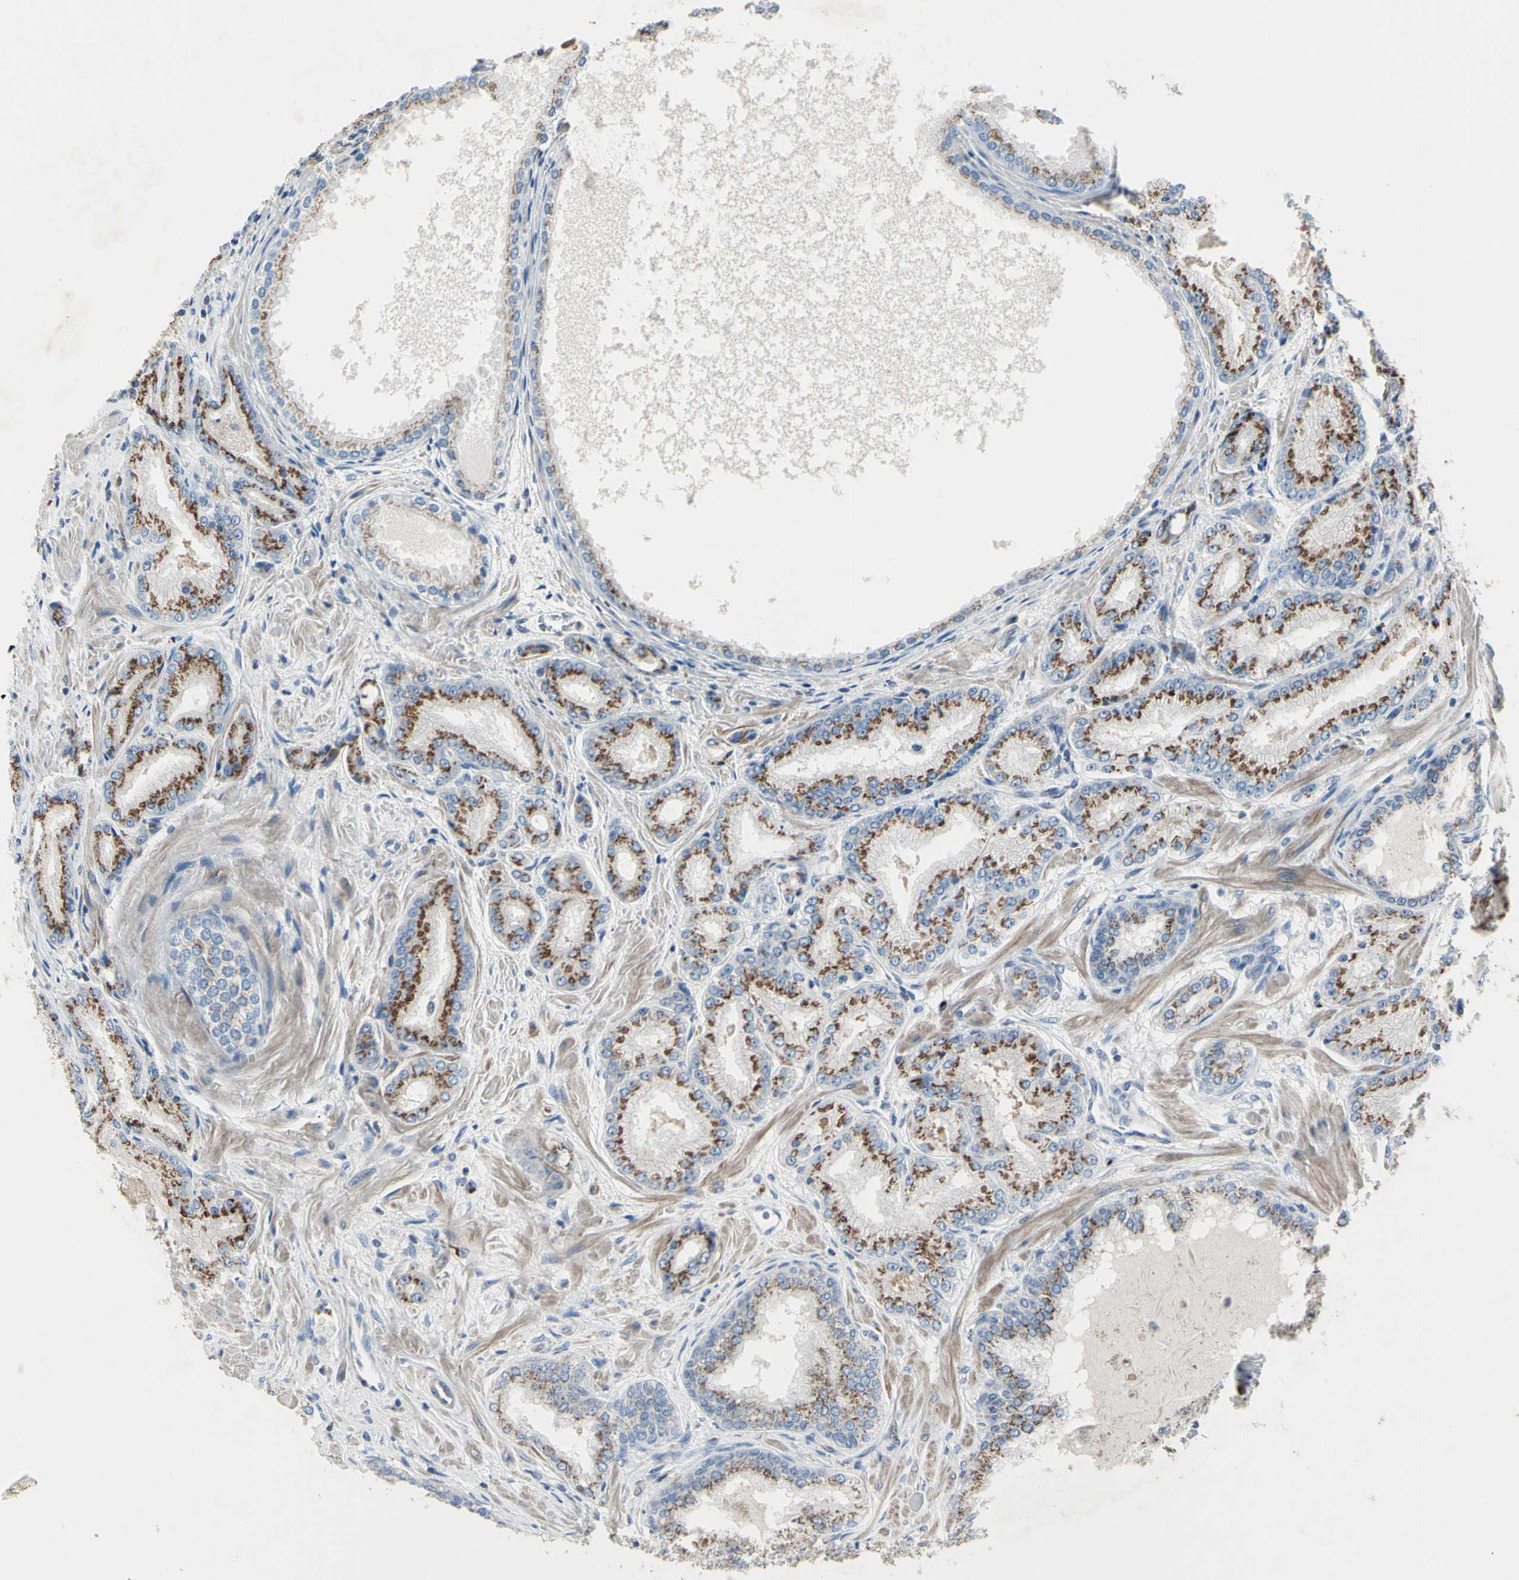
{"staining": {"intensity": "moderate", "quantity": ">75%", "location": "cytoplasmic/membranous"}, "tissue": "prostate cancer", "cell_type": "Tumor cells", "image_type": "cancer", "snomed": [{"axis": "morphology", "description": "Adenocarcinoma, High grade"}, {"axis": "topography", "description": "Prostate"}], "caption": "The immunohistochemical stain labels moderate cytoplasmic/membranous positivity in tumor cells of prostate adenocarcinoma (high-grade) tissue.", "gene": "B4GALT3", "patient": {"sex": "male", "age": 59}}